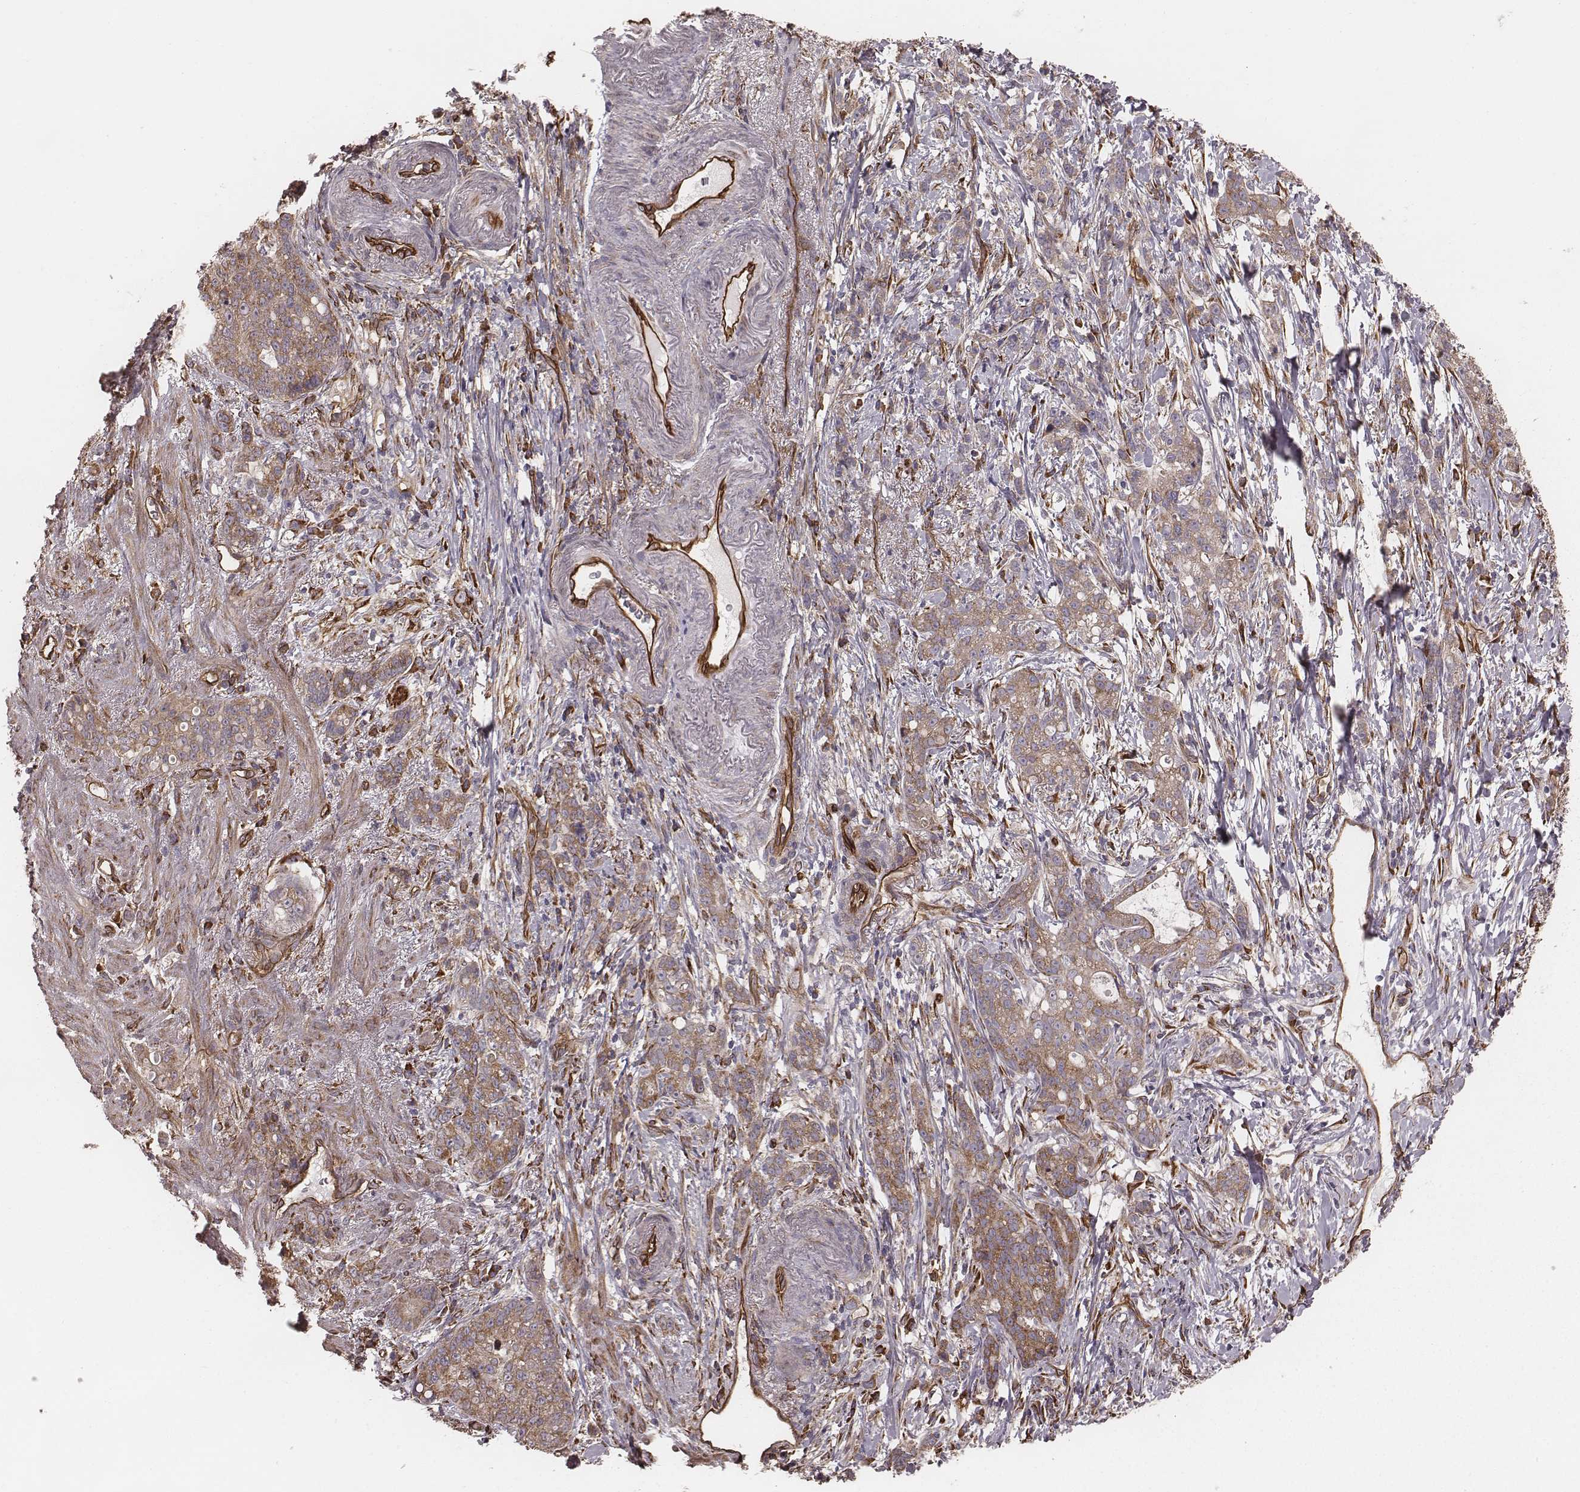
{"staining": {"intensity": "weak", "quantity": ">75%", "location": "cytoplasmic/membranous"}, "tissue": "stomach cancer", "cell_type": "Tumor cells", "image_type": "cancer", "snomed": [{"axis": "morphology", "description": "Adenocarcinoma, NOS"}, {"axis": "topography", "description": "Stomach, lower"}], "caption": "Stomach cancer (adenocarcinoma) tissue reveals weak cytoplasmic/membranous staining in approximately >75% of tumor cells", "gene": "PALMD", "patient": {"sex": "male", "age": 88}}